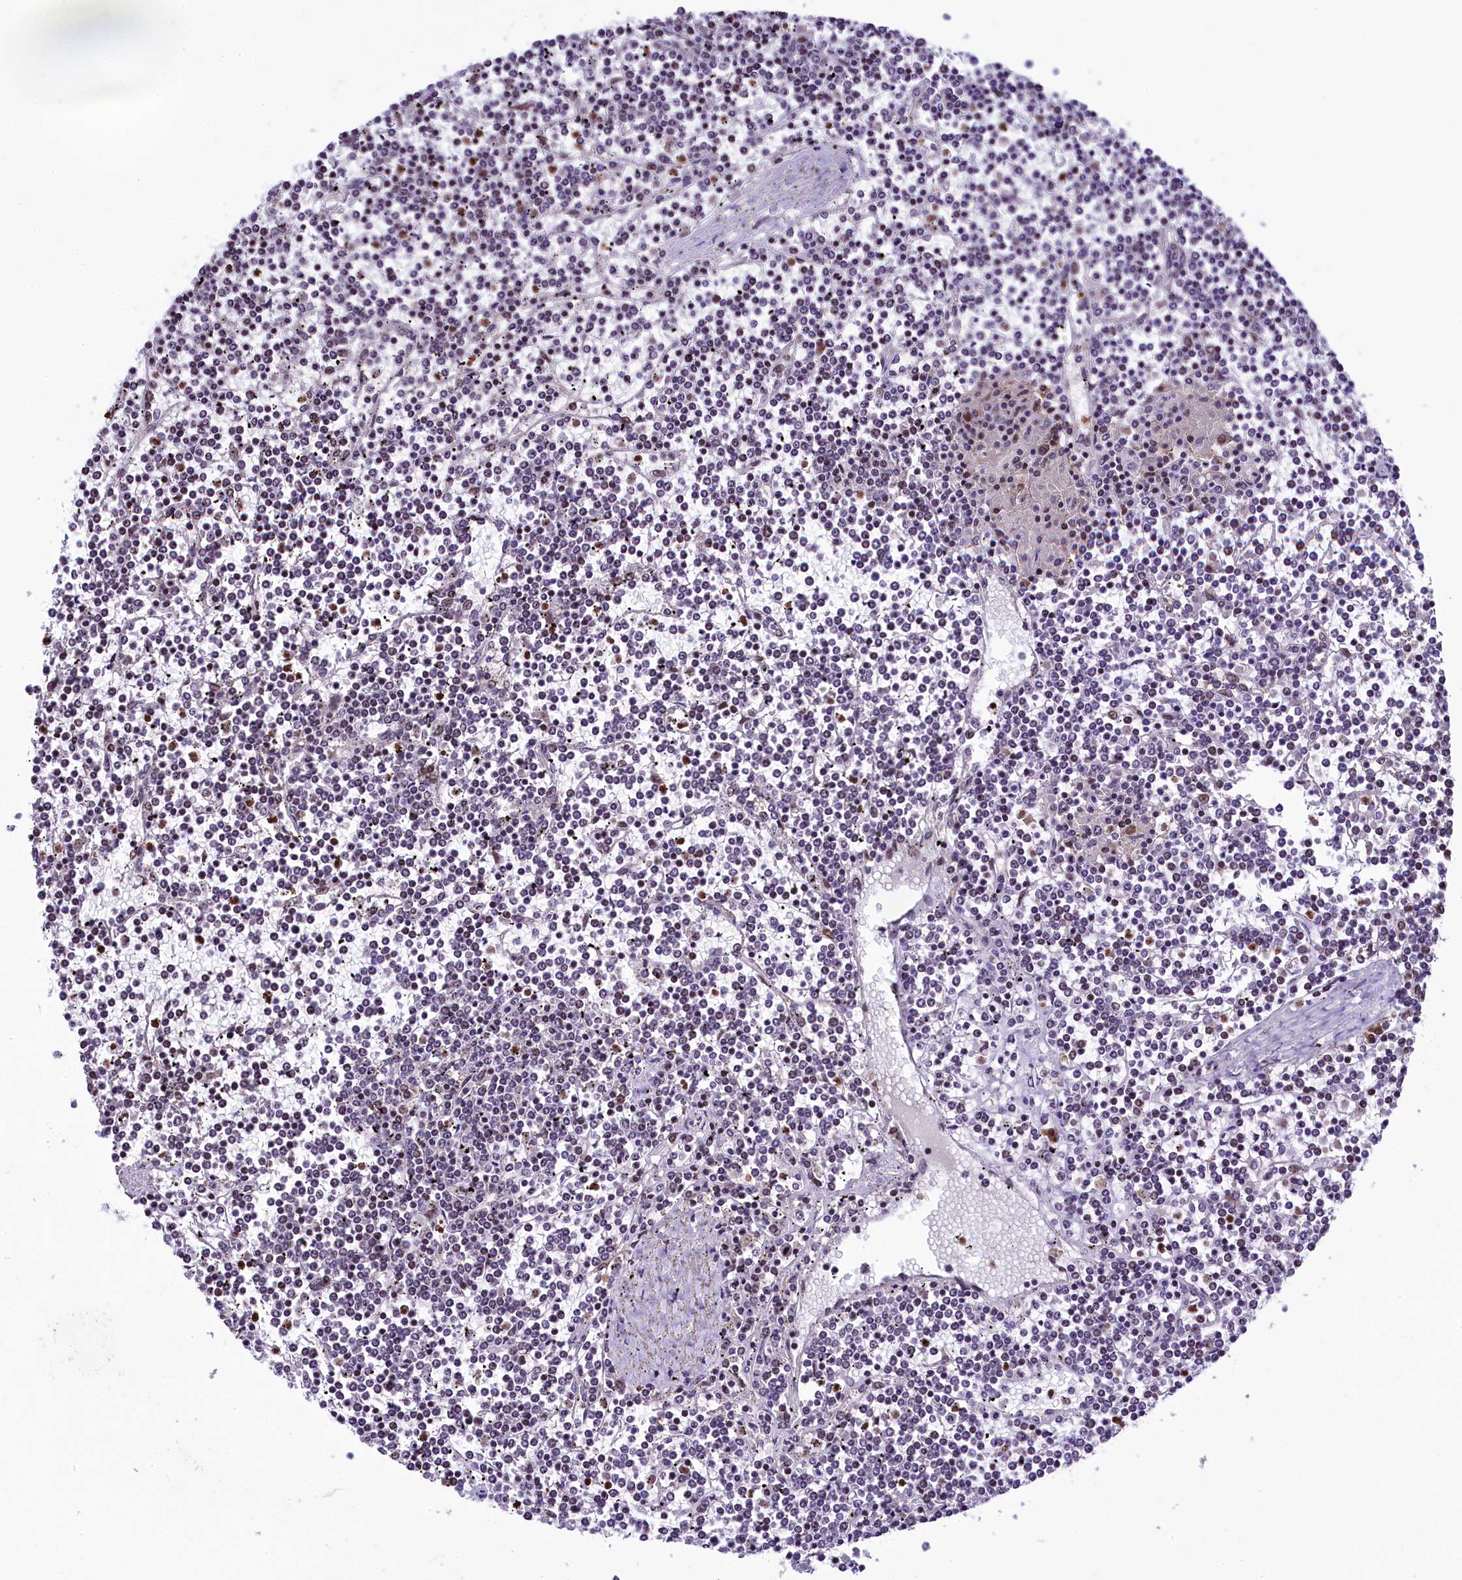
{"staining": {"intensity": "negative", "quantity": "none", "location": "none"}, "tissue": "lymphoma", "cell_type": "Tumor cells", "image_type": "cancer", "snomed": [{"axis": "morphology", "description": "Malignant lymphoma, non-Hodgkin's type, Low grade"}, {"axis": "topography", "description": "Spleen"}], "caption": "This is an immunohistochemistry photomicrograph of lymphoma. There is no positivity in tumor cells.", "gene": "RBBP8", "patient": {"sex": "female", "age": 19}}